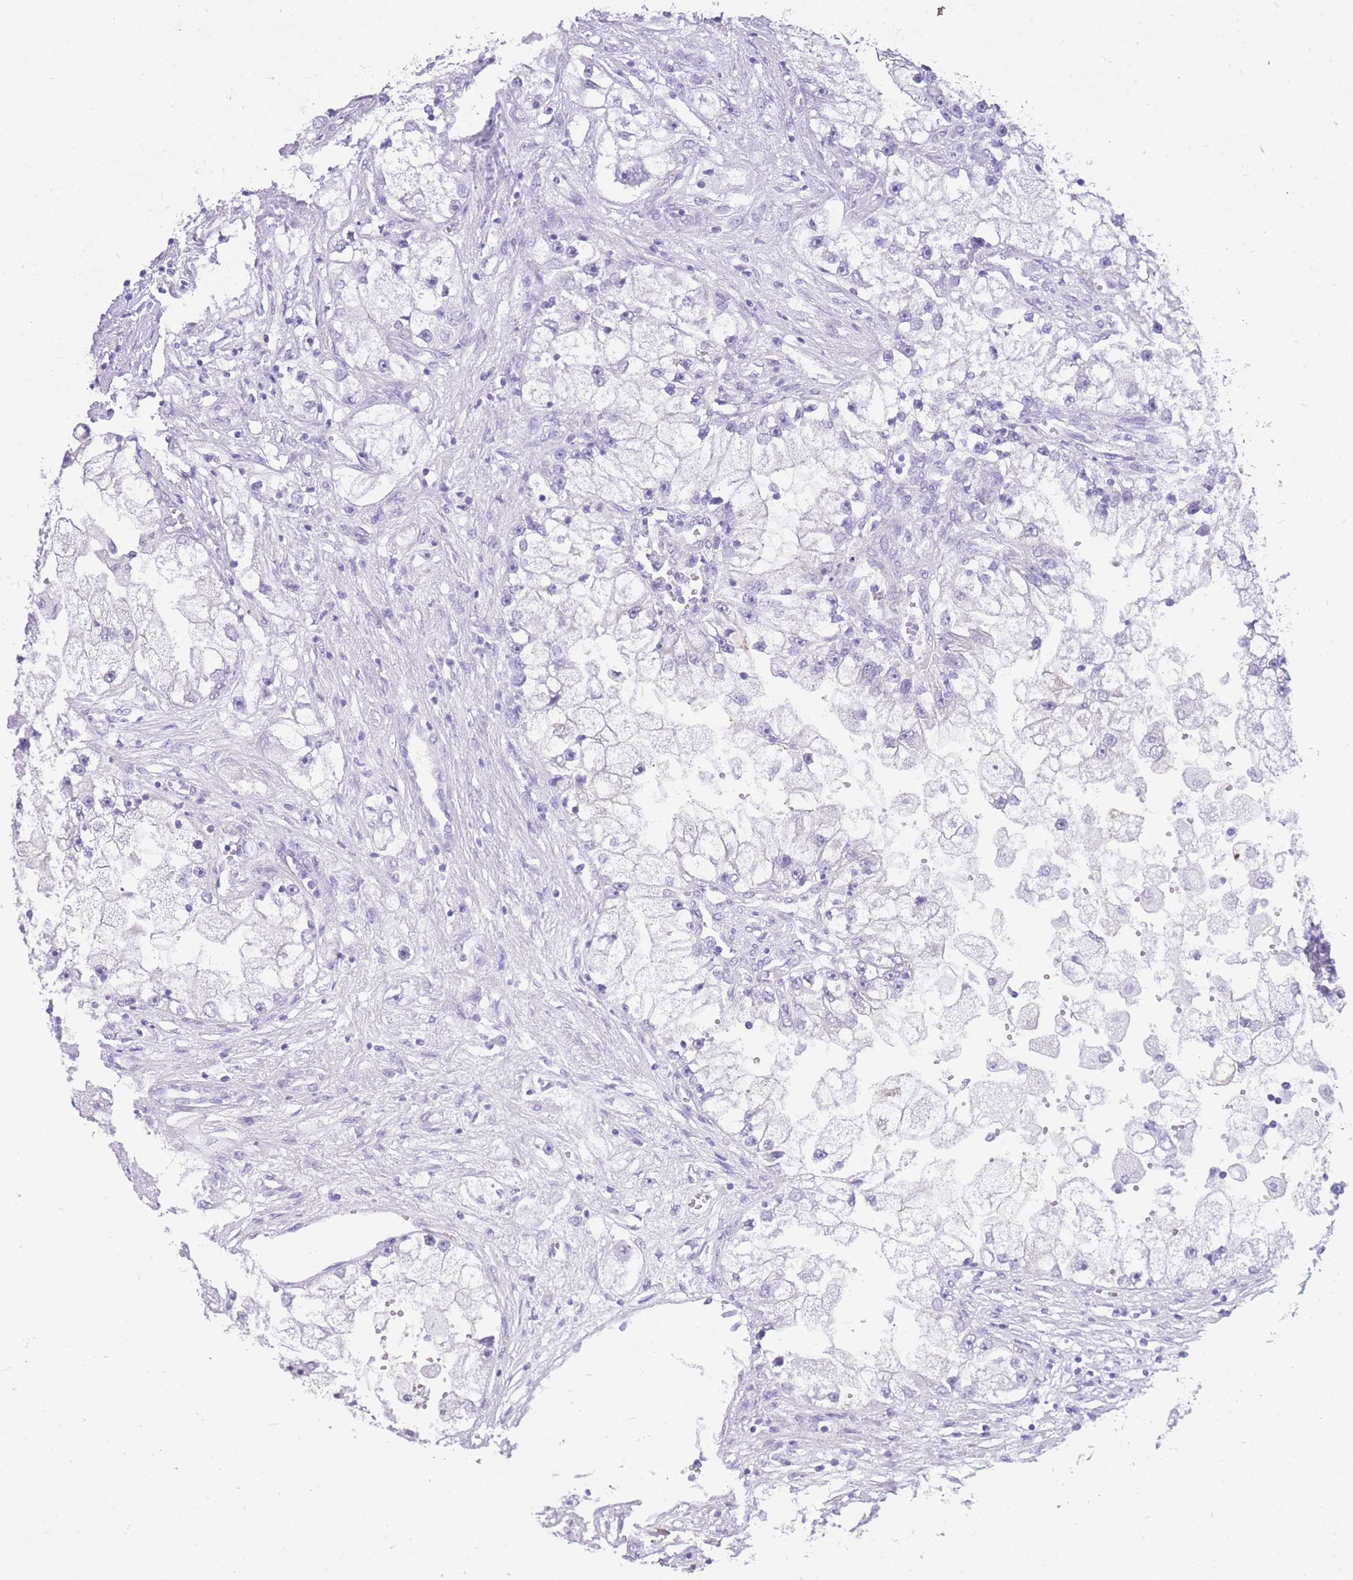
{"staining": {"intensity": "negative", "quantity": "none", "location": "none"}, "tissue": "renal cancer", "cell_type": "Tumor cells", "image_type": "cancer", "snomed": [{"axis": "morphology", "description": "Adenocarcinoma, NOS"}, {"axis": "topography", "description": "Kidney"}], "caption": "Histopathology image shows no significant protein positivity in tumor cells of renal adenocarcinoma. (Brightfield microscopy of DAB (3,3'-diaminobenzidine) immunohistochemistry (IHC) at high magnification).", "gene": "MTSS2", "patient": {"sex": "male", "age": 63}}